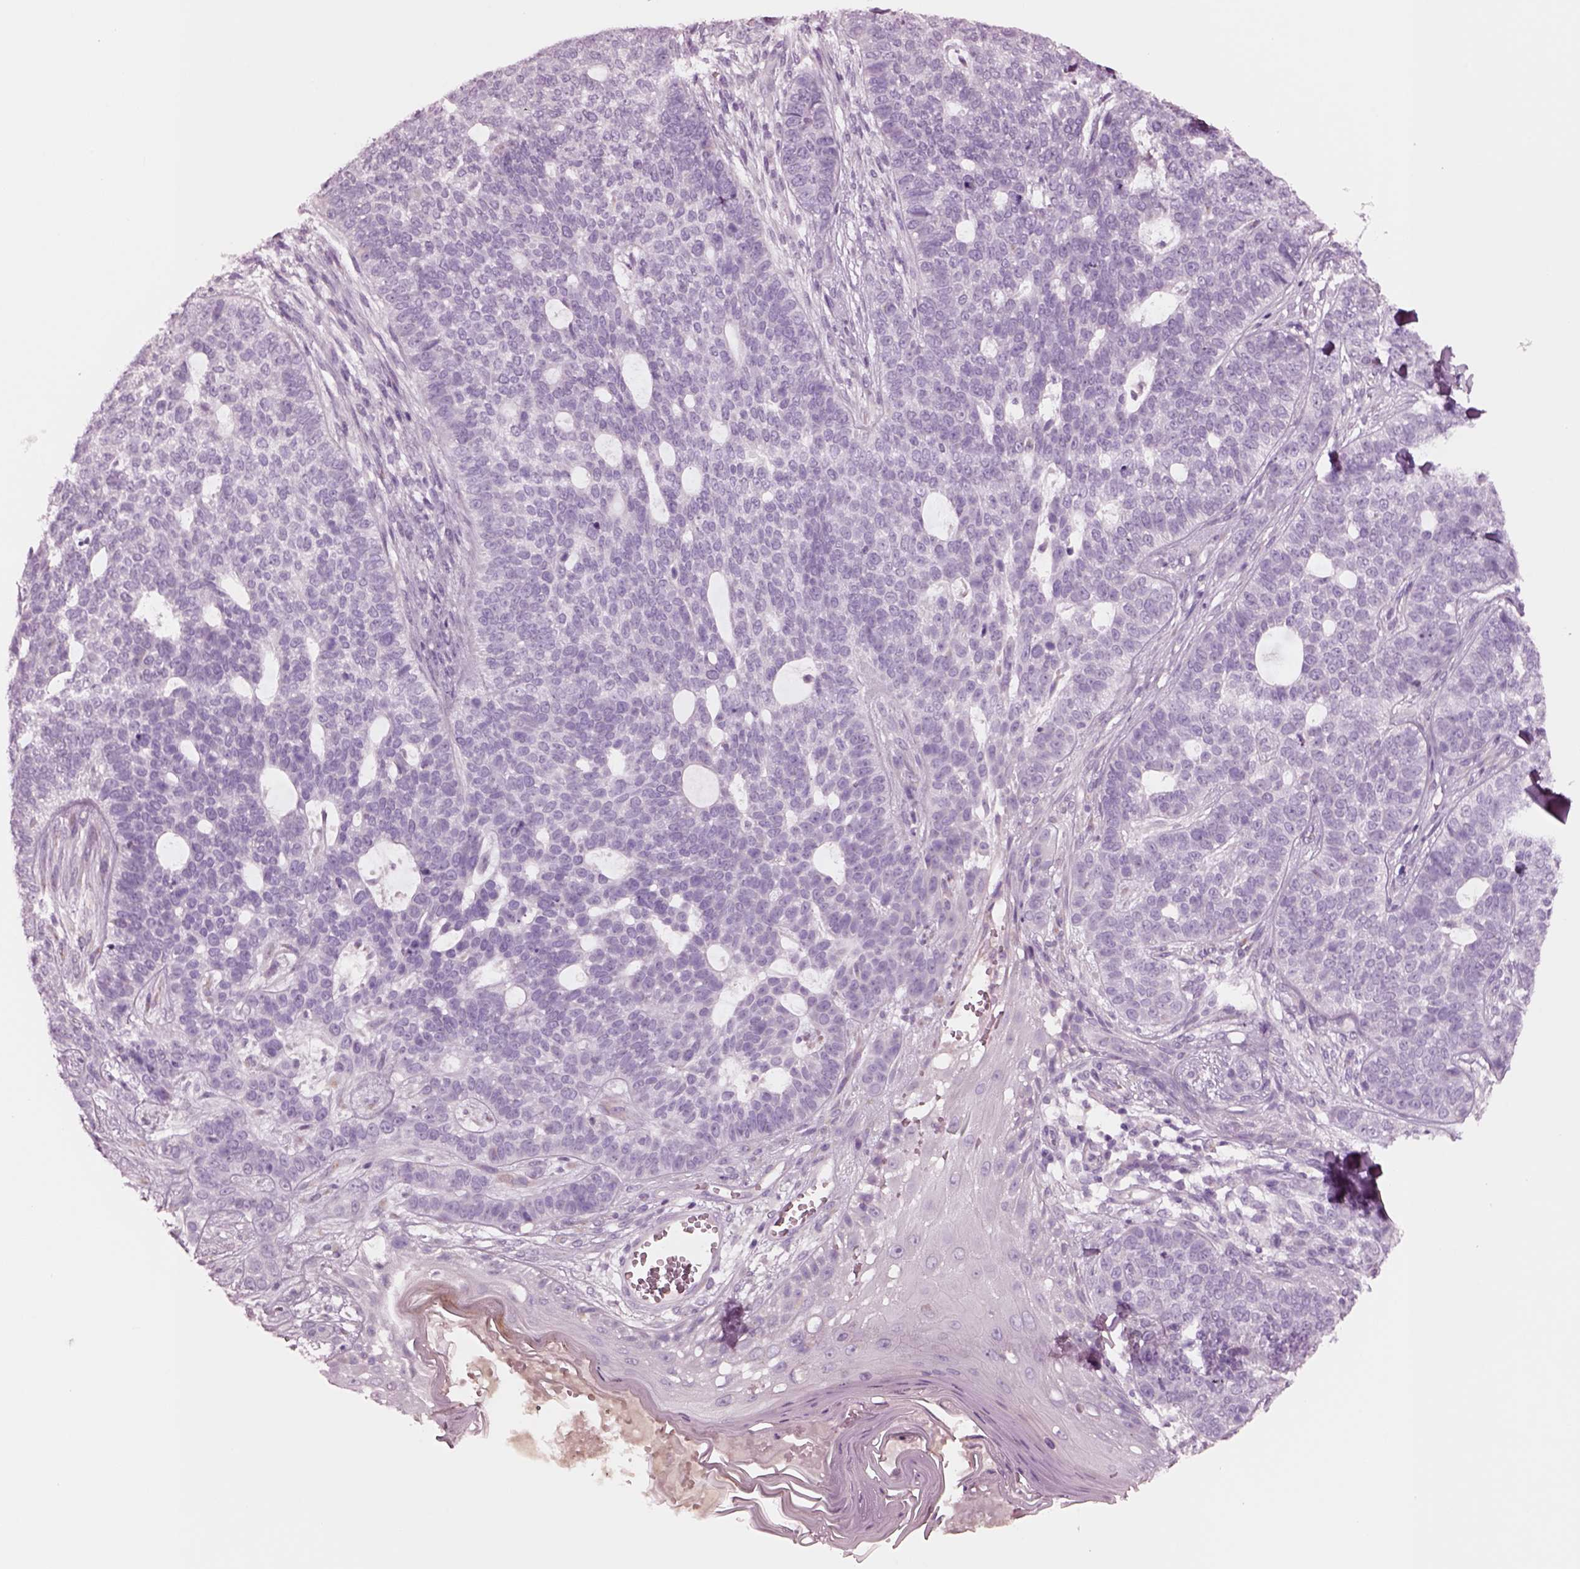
{"staining": {"intensity": "negative", "quantity": "none", "location": "none"}, "tissue": "skin cancer", "cell_type": "Tumor cells", "image_type": "cancer", "snomed": [{"axis": "morphology", "description": "Basal cell carcinoma"}, {"axis": "topography", "description": "Skin"}], "caption": "This is an immunohistochemistry image of human basal cell carcinoma (skin). There is no expression in tumor cells.", "gene": "NMRK2", "patient": {"sex": "female", "age": 69}}